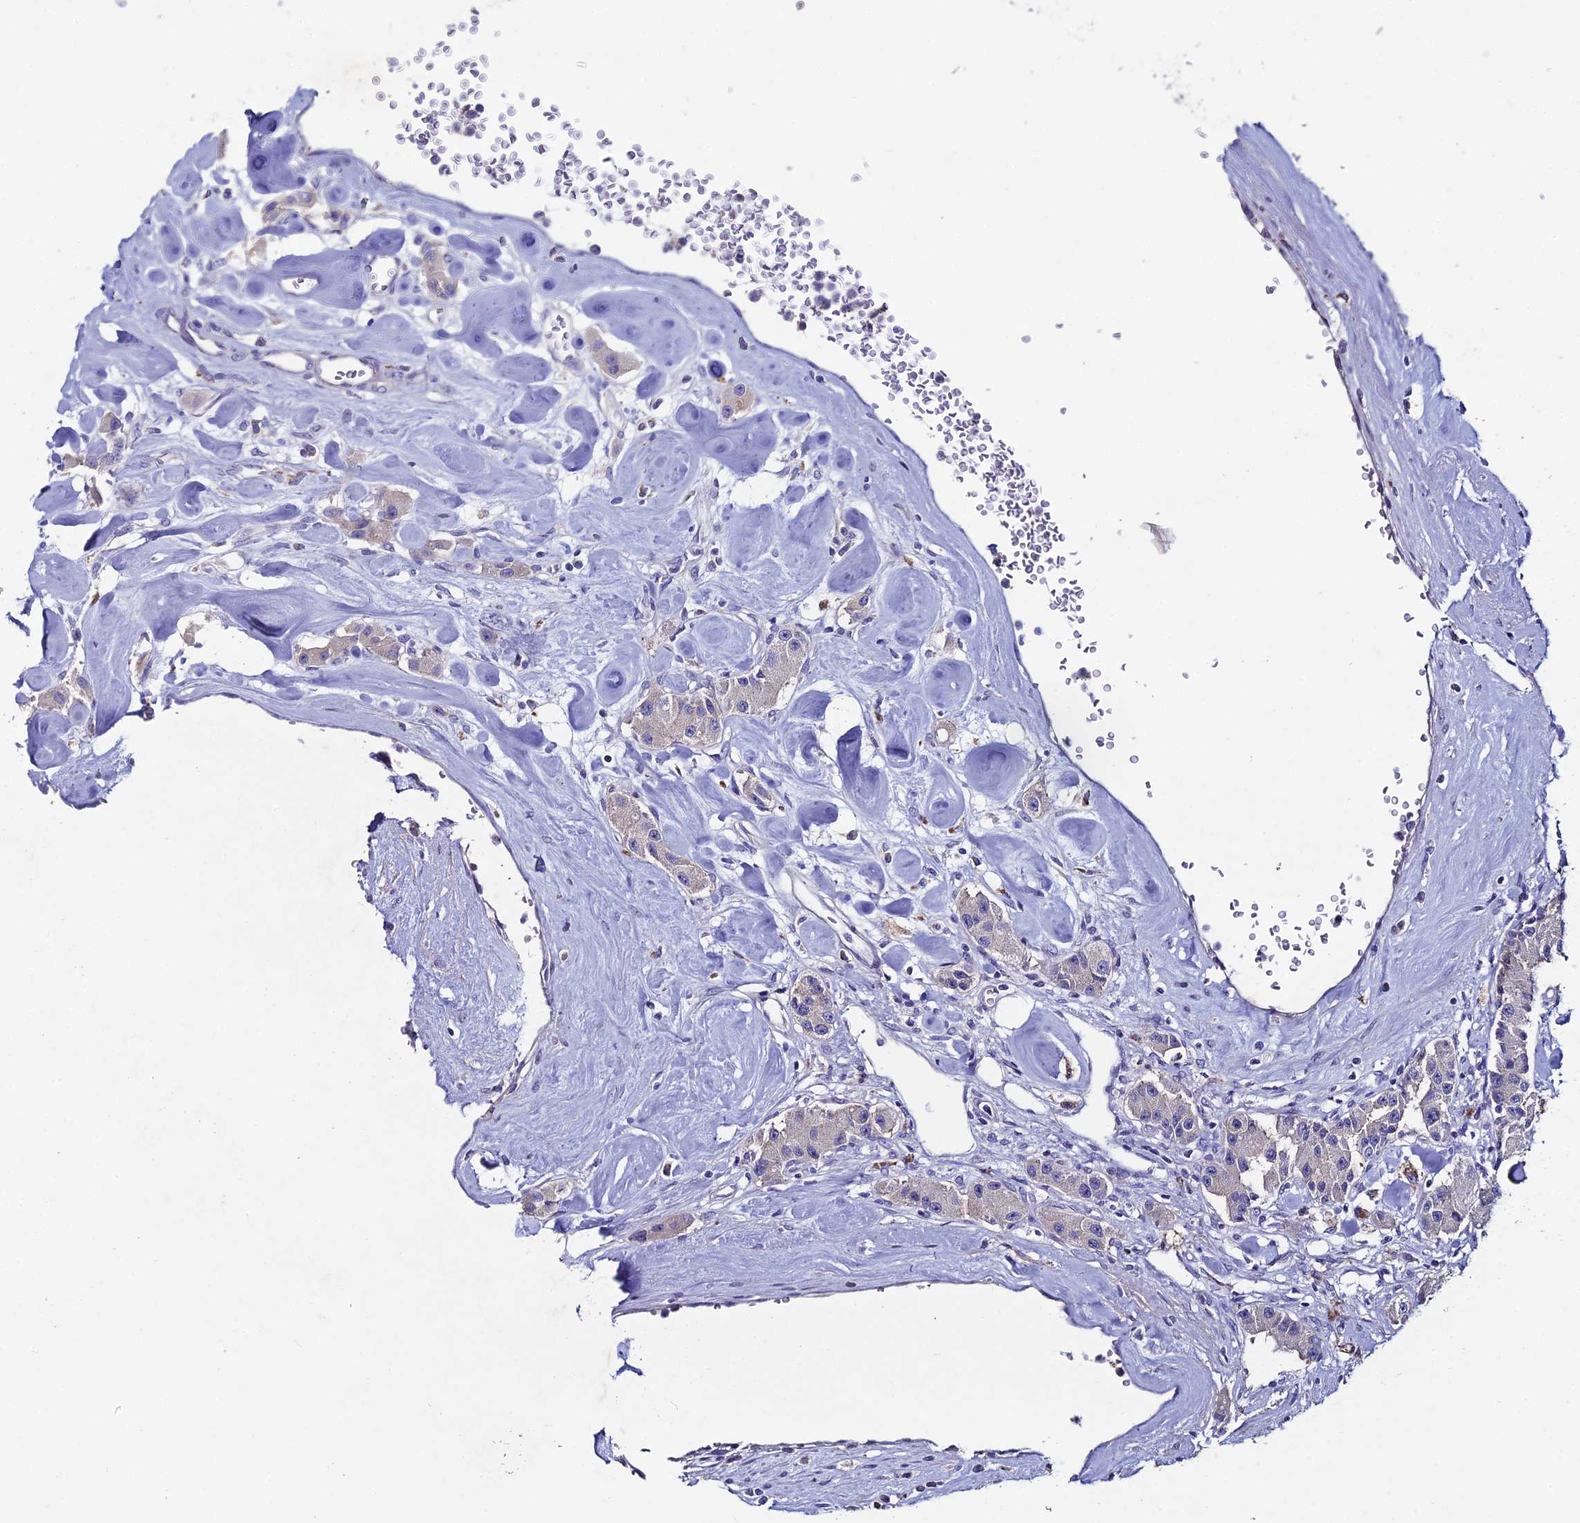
{"staining": {"intensity": "negative", "quantity": "none", "location": "none"}, "tissue": "carcinoid", "cell_type": "Tumor cells", "image_type": "cancer", "snomed": [{"axis": "morphology", "description": "Carcinoid, malignant, NOS"}, {"axis": "topography", "description": "Pancreas"}], "caption": "Human carcinoid stained for a protein using IHC demonstrates no positivity in tumor cells.", "gene": "NCAM1", "patient": {"sex": "male", "age": 41}}